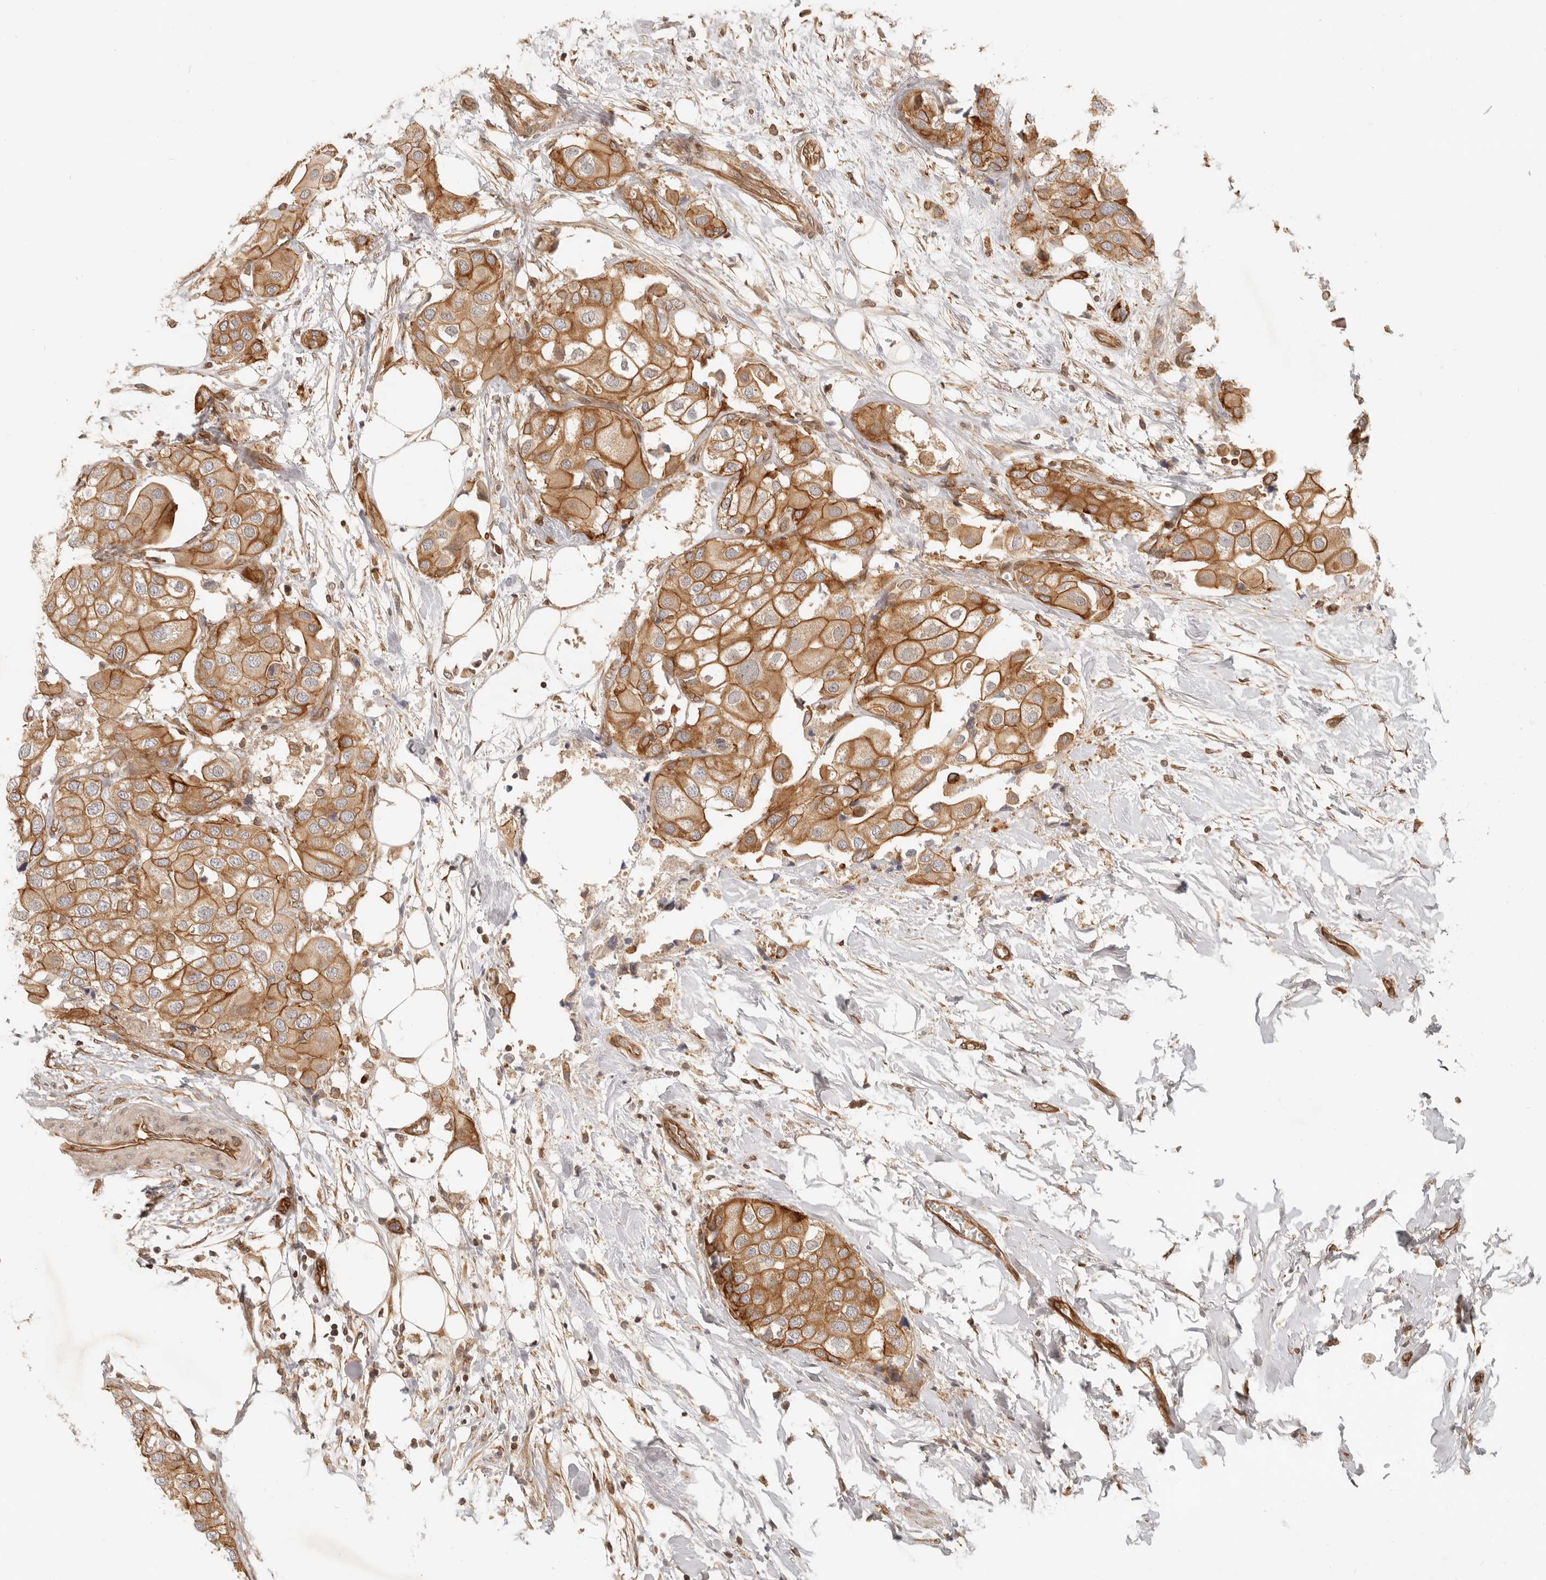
{"staining": {"intensity": "moderate", "quantity": ">75%", "location": "cytoplasmic/membranous"}, "tissue": "urothelial cancer", "cell_type": "Tumor cells", "image_type": "cancer", "snomed": [{"axis": "morphology", "description": "Urothelial carcinoma, High grade"}, {"axis": "topography", "description": "Urinary bladder"}], "caption": "Immunohistochemistry (IHC) image of neoplastic tissue: human urothelial cancer stained using immunohistochemistry displays medium levels of moderate protein expression localized specifically in the cytoplasmic/membranous of tumor cells, appearing as a cytoplasmic/membranous brown color.", "gene": "UFSP1", "patient": {"sex": "male", "age": 64}}